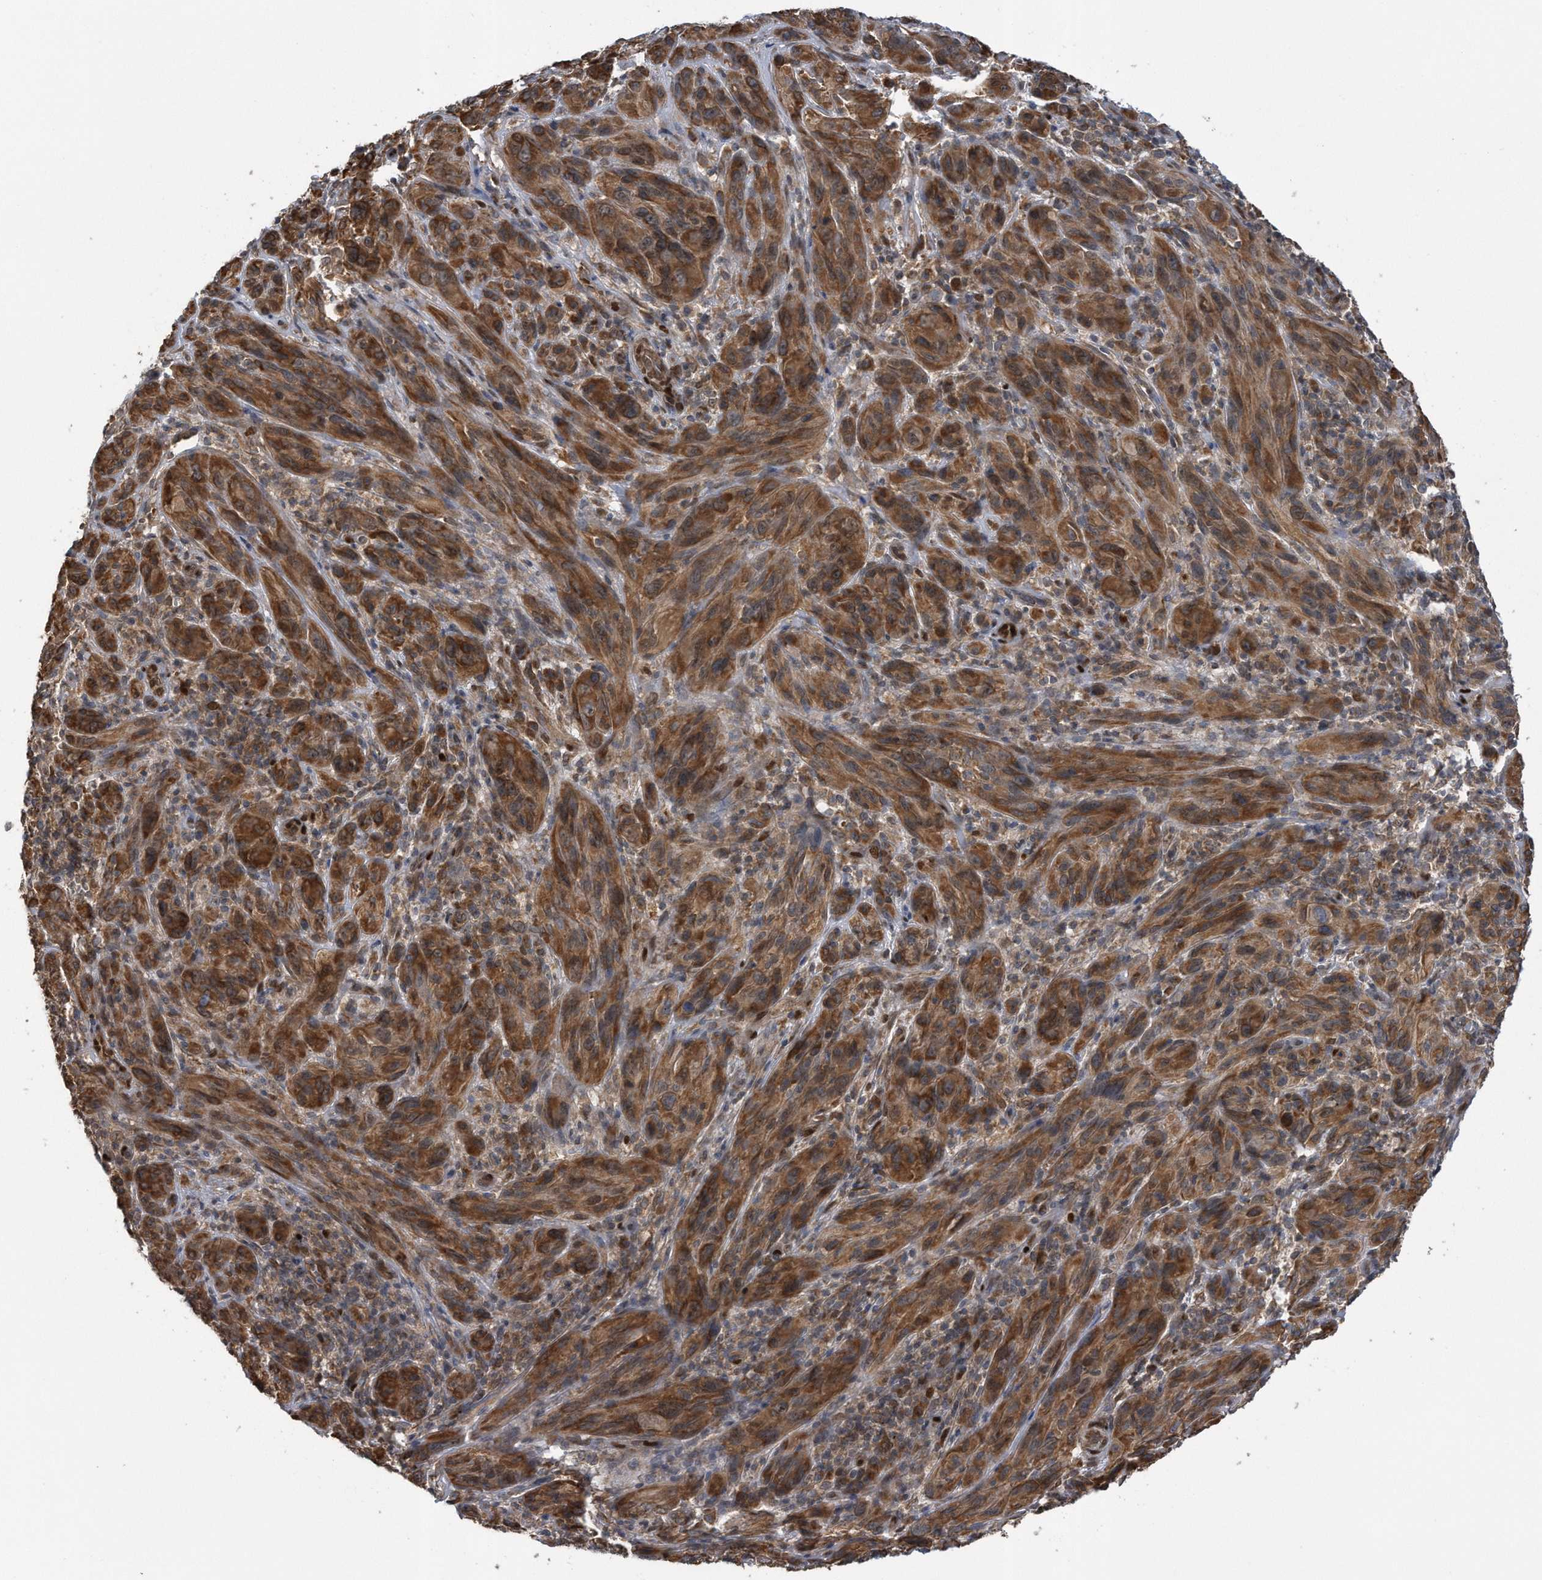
{"staining": {"intensity": "moderate", "quantity": ">75%", "location": "cytoplasmic/membranous"}, "tissue": "melanoma", "cell_type": "Tumor cells", "image_type": "cancer", "snomed": [{"axis": "morphology", "description": "Malignant melanoma, NOS"}, {"axis": "topography", "description": "Skin of head"}], "caption": "This is a micrograph of immunohistochemistry staining of malignant melanoma, which shows moderate staining in the cytoplasmic/membranous of tumor cells.", "gene": "ZNF79", "patient": {"sex": "male", "age": 96}}